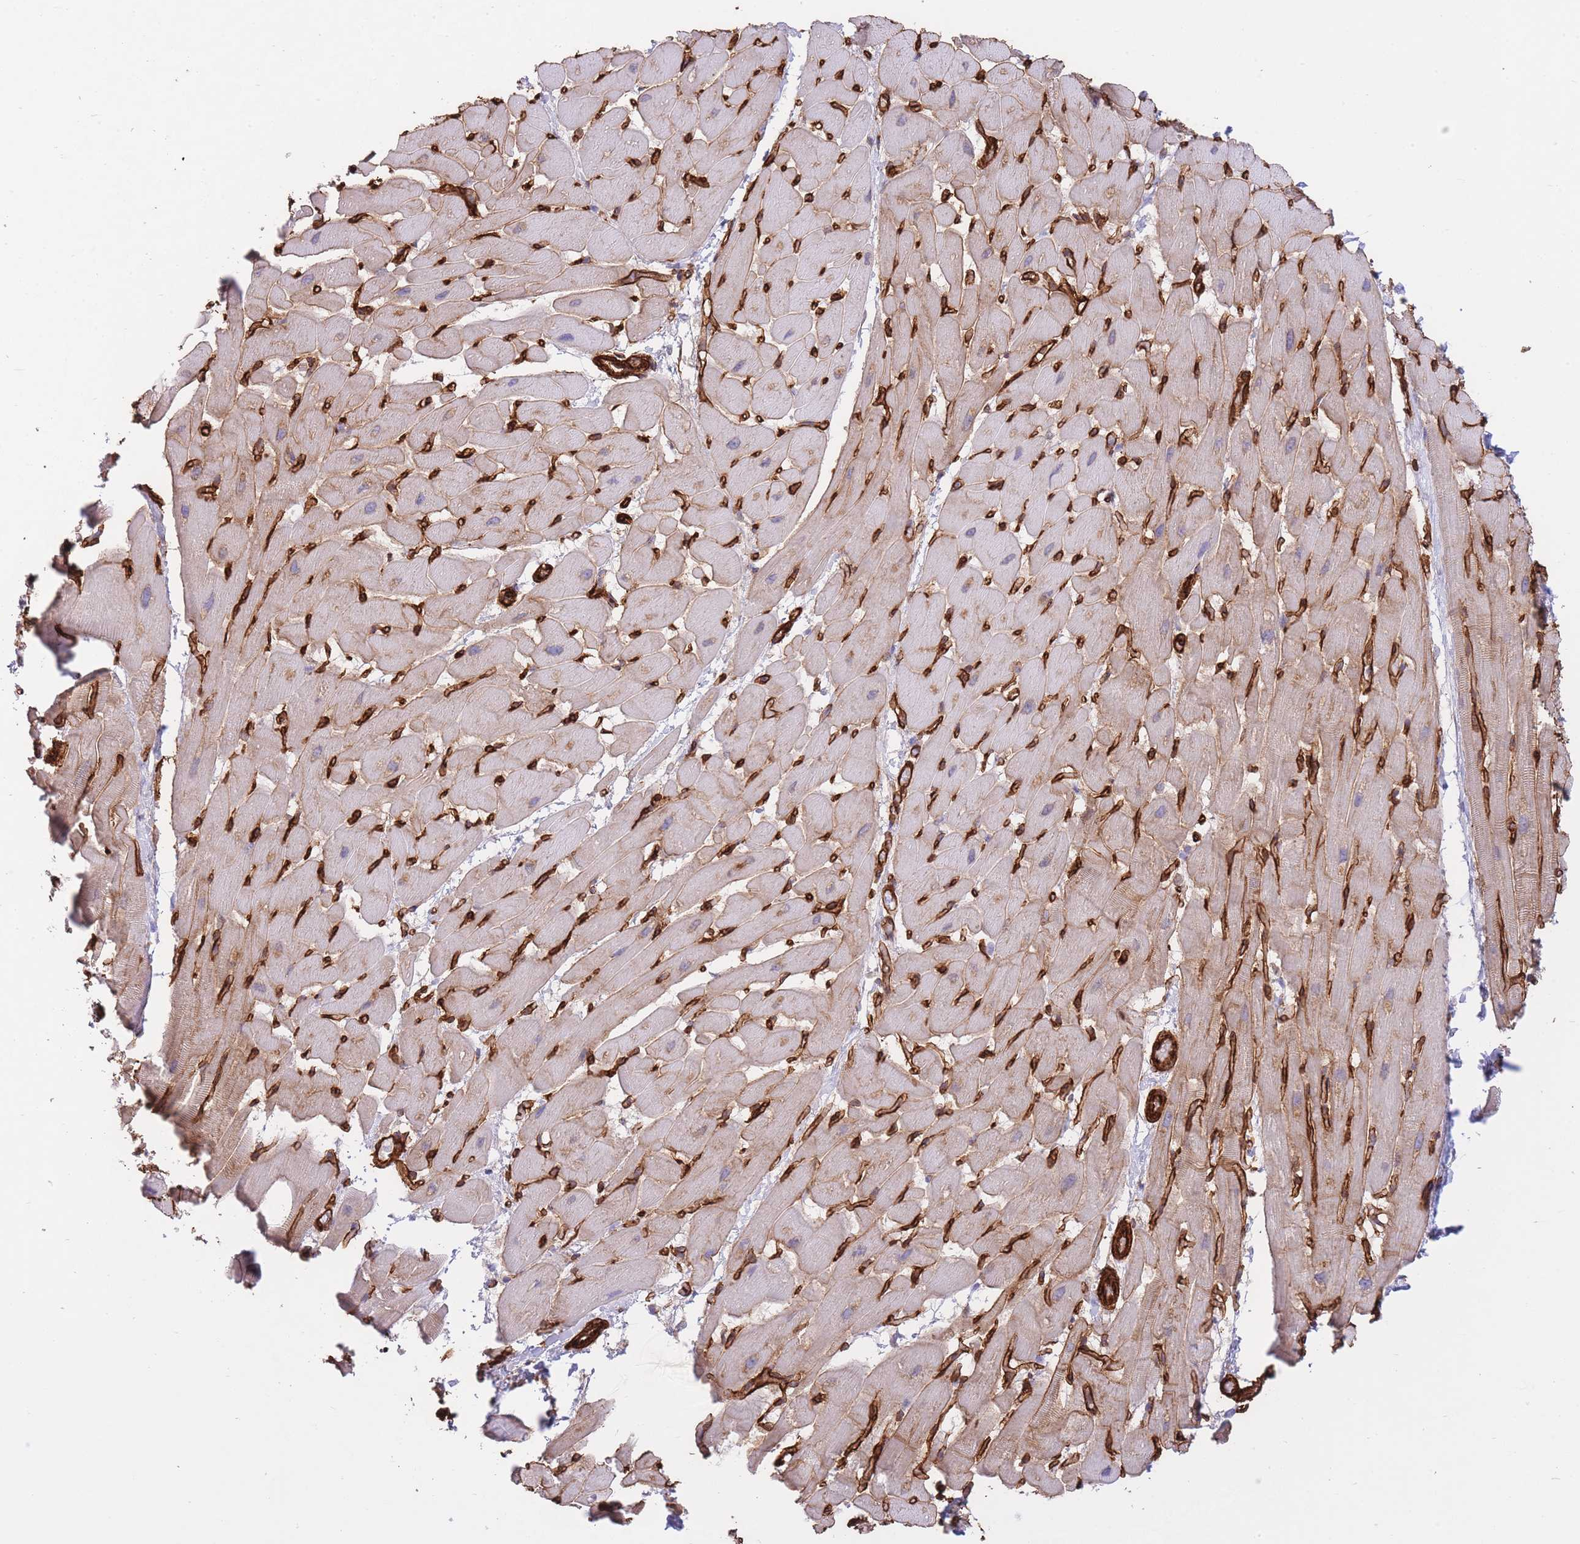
{"staining": {"intensity": "weak", "quantity": "25%-75%", "location": "cytoplasmic/membranous"}, "tissue": "heart muscle", "cell_type": "Cardiomyocytes", "image_type": "normal", "snomed": [{"axis": "morphology", "description": "Normal tissue, NOS"}, {"axis": "topography", "description": "Heart"}], "caption": "High-power microscopy captured an immunohistochemistry (IHC) micrograph of unremarkable heart muscle, revealing weak cytoplasmic/membranous expression in approximately 25%-75% of cardiomyocytes. (DAB = brown stain, brightfield microscopy at high magnification).", "gene": "CAVIN1", "patient": {"sex": "male", "age": 37}}